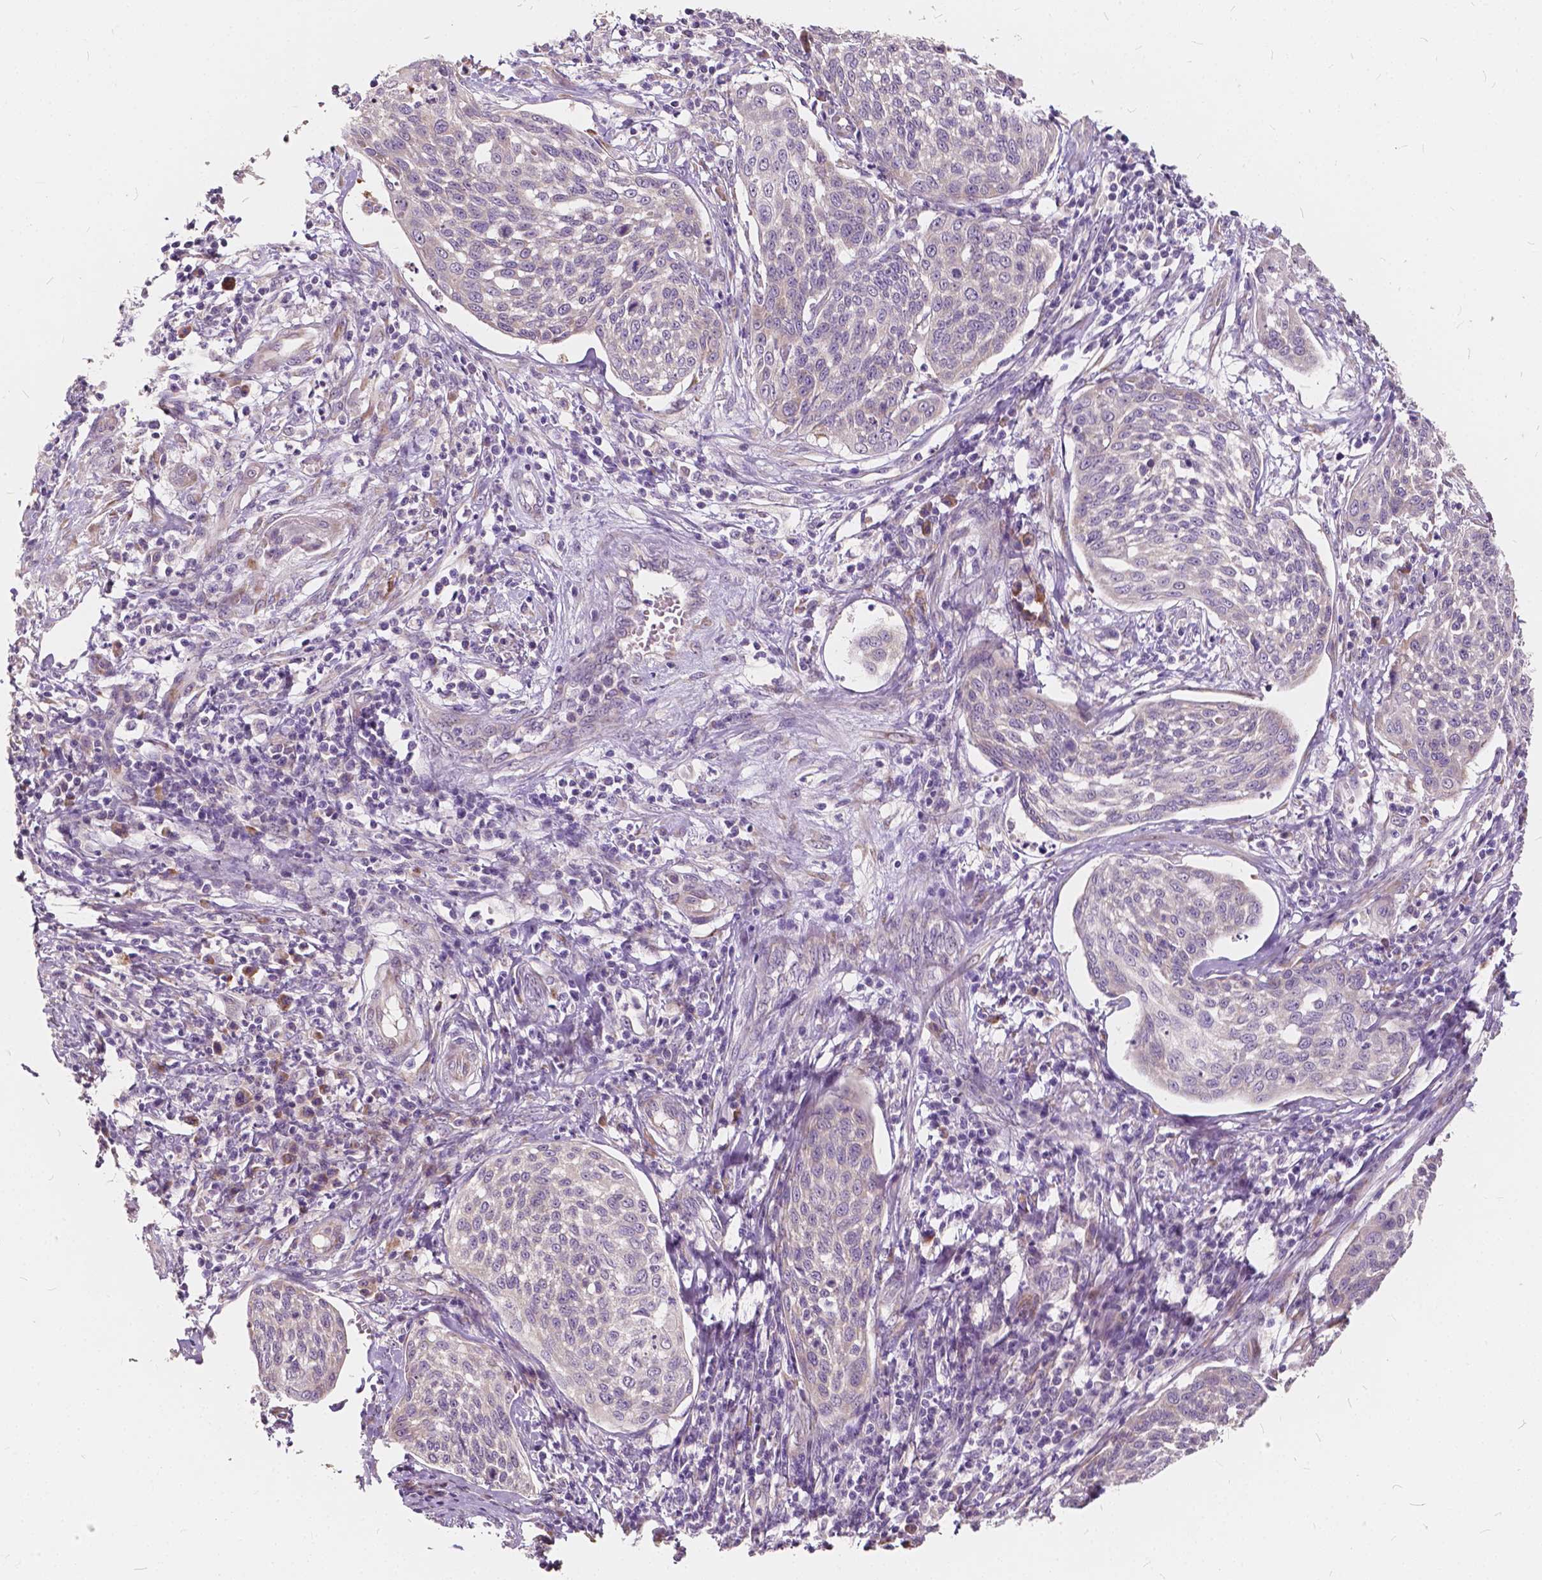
{"staining": {"intensity": "negative", "quantity": "none", "location": "none"}, "tissue": "cervical cancer", "cell_type": "Tumor cells", "image_type": "cancer", "snomed": [{"axis": "morphology", "description": "Squamous cell carcinoma, NOS"}, {"axis": "topography", "description": "Cervix"}], "caption": "This is an immunohistochemistry (IHC) histopathology image of cervical cancer (squamous cell carcinoma). There is no staining in tumor cells.", "gene": "SLC7A8", "patient": {"sex": "female", "age": 34}}